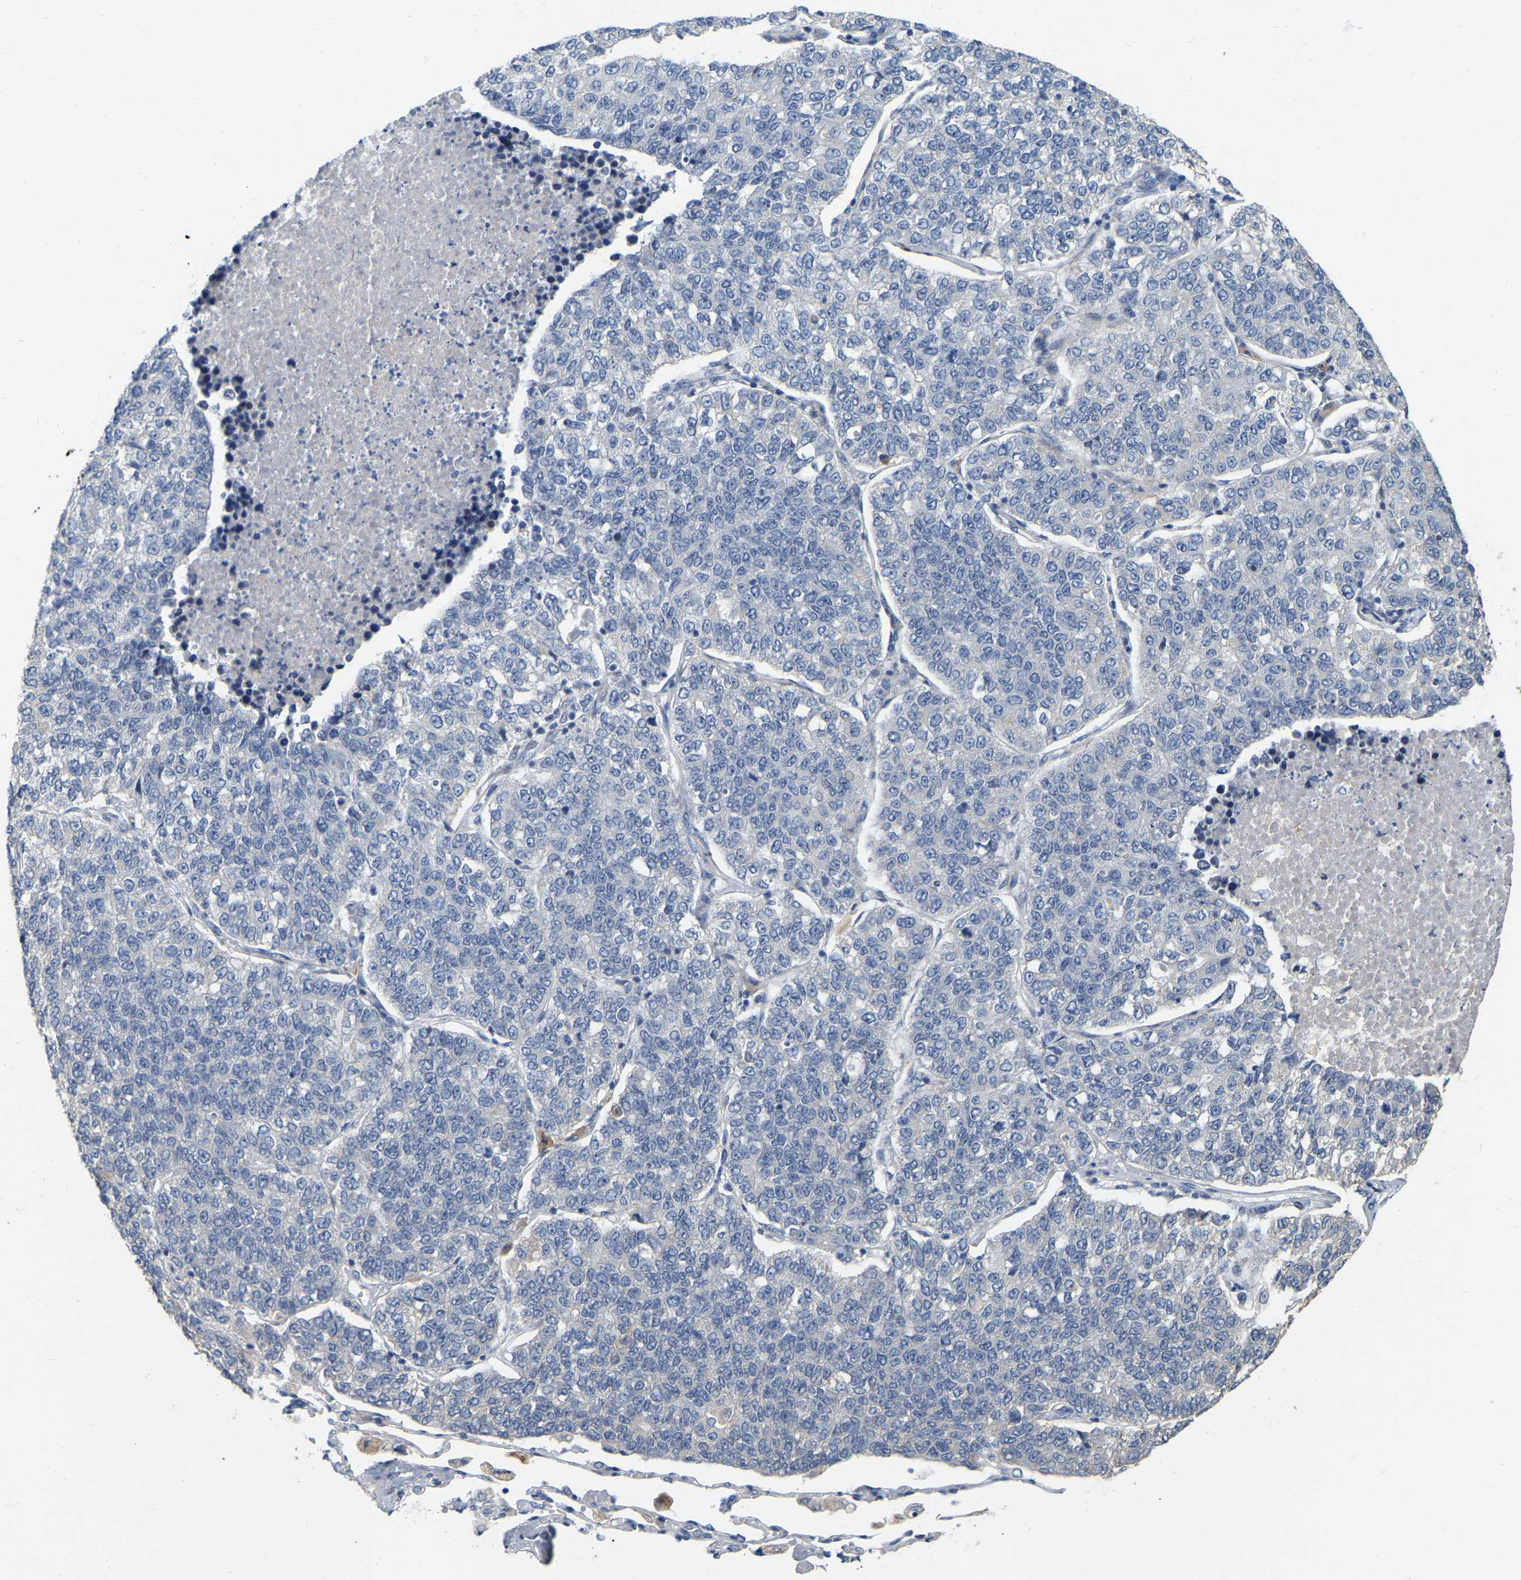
{"staining": {"intensity": "negative", "quantity": "none", "location": "none"}, "tissue": "lung cancer", "cell_type": "Tumor cells", "image_type": "cancer", "snomed": [{"axis": "morphology", "description": "Adenocarcinoma, NOS"}, {"axis": "topography", "description": "Lung"}], "caption": "Immunohistochemical staining of human lung adenocarcinoma shows no significant staining in tumor cells.", "gene": "SSH1", "patient": {"sex": "male", "age": 49}}